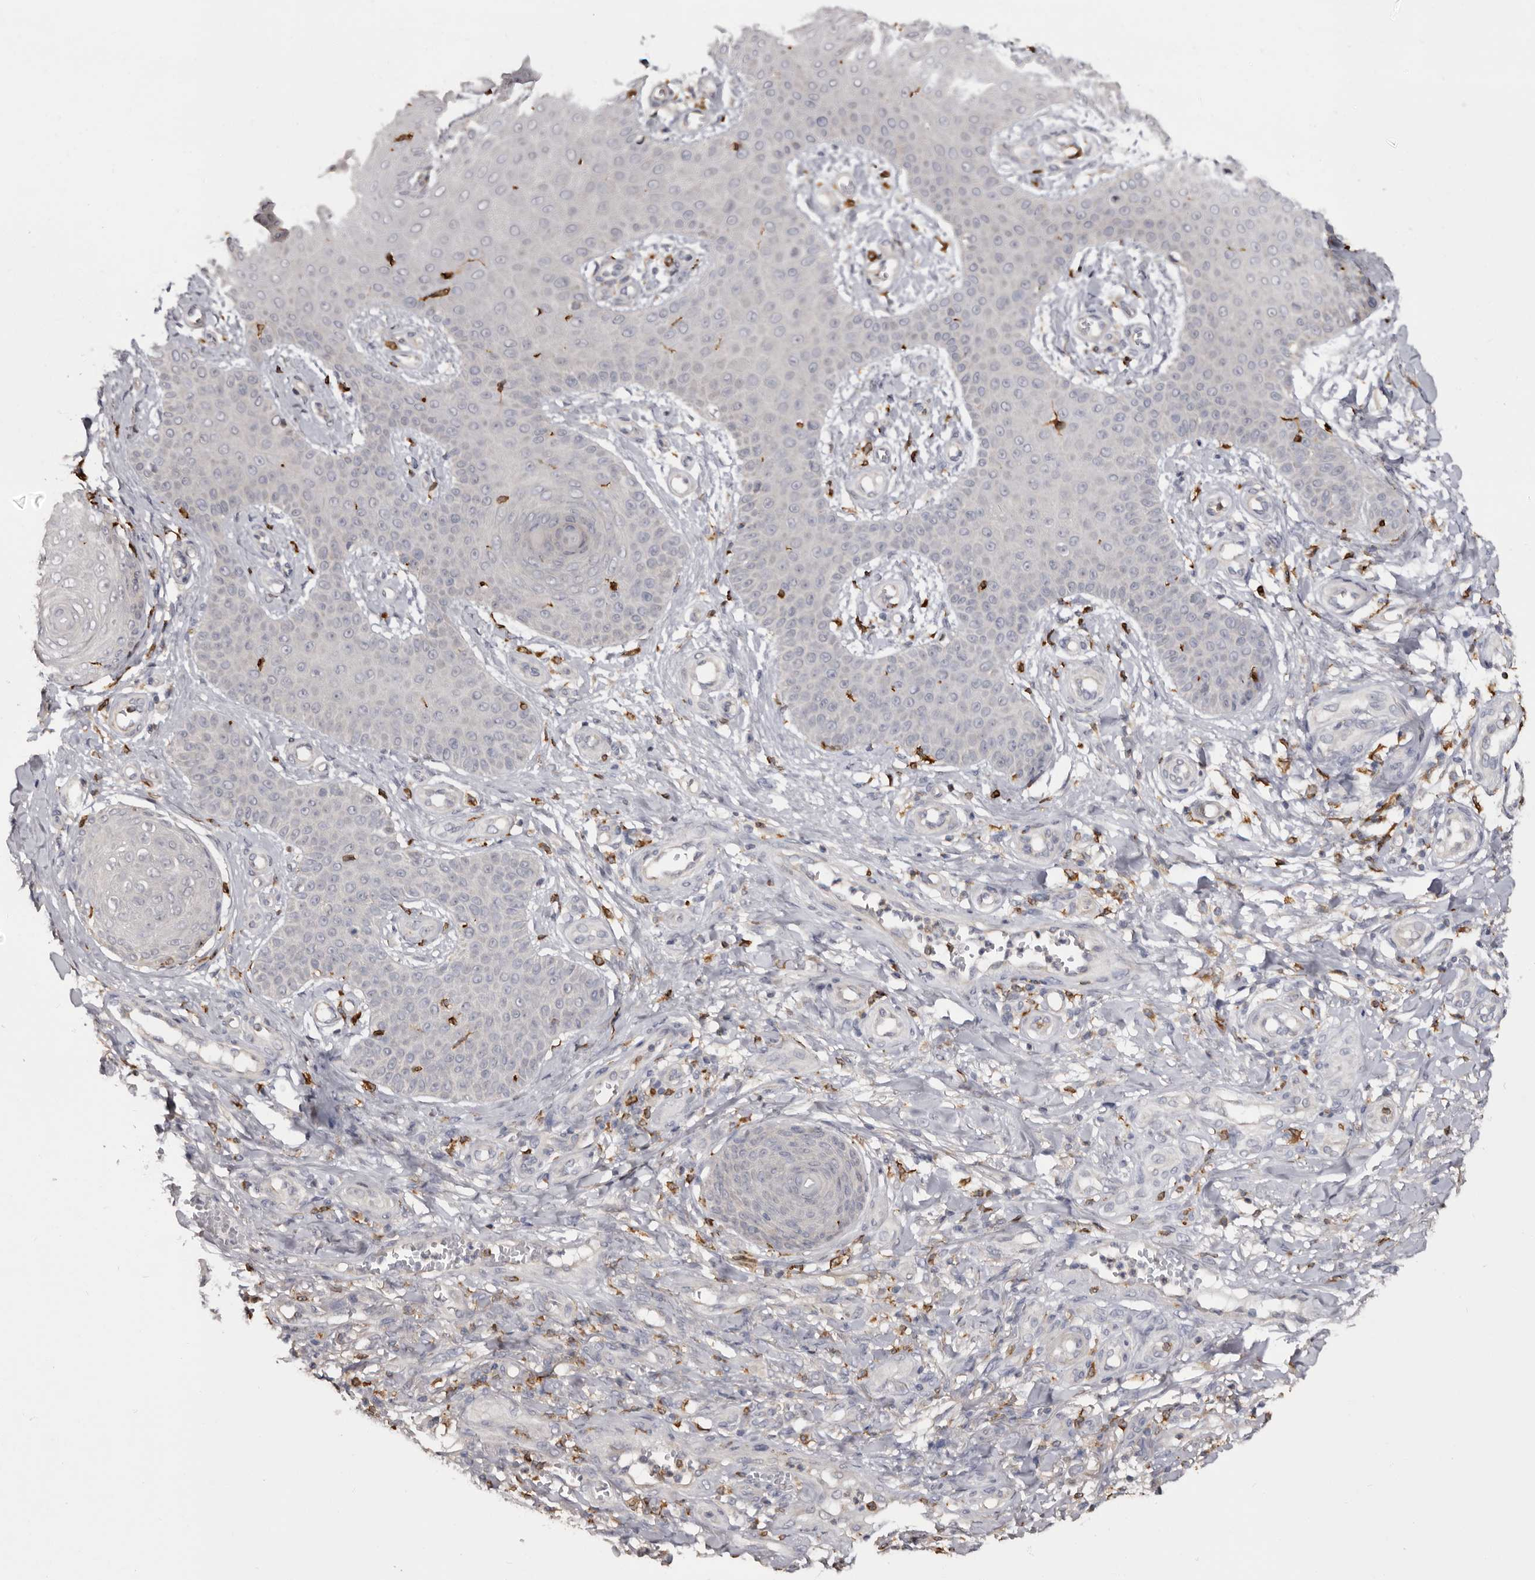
{"staining": {"intensity": "negative", "quantity": "none", "location": "none"}, "tissue": "skin cancer", "cell_type": "Tumor cells", "image_type": "cancer", "snomed": [{"axis": "morphology", "description": "Squamous cell carcinoma, NOS"}, {"axis": "topography", "description": "Skin"}], "caption": "Image shows no protein expression in tumor cells of skin cancer tissue.", "gene": "TNNI1", "patient": {"sex": "male", "age": 74}}